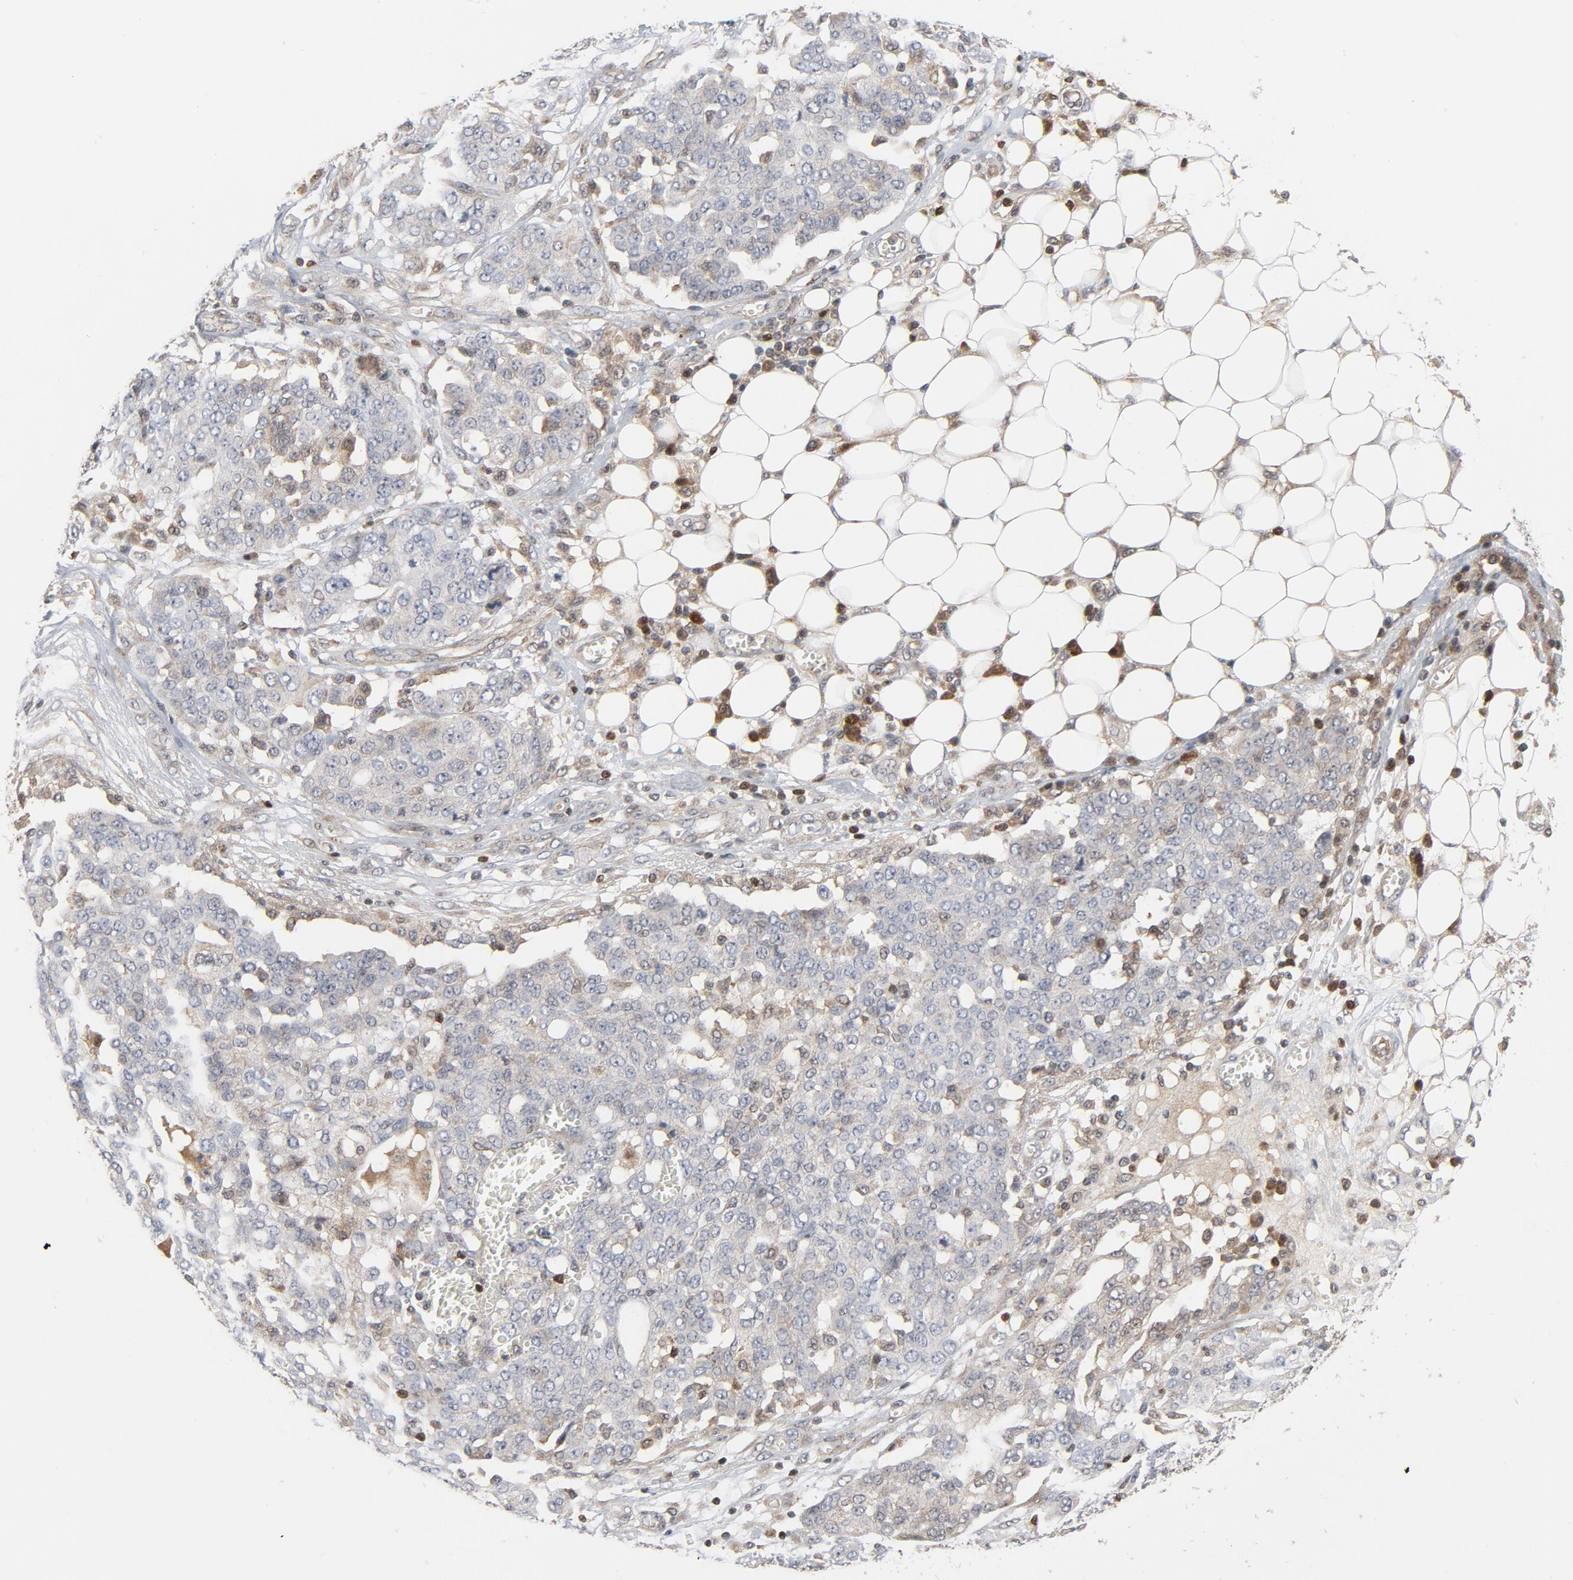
{"staining": {"intensity": "weak", "quantity": "<25%", "location": "cytoplasmic/membranous"}, "tissue": "ovarian cancer", "cell_type": "Tumor cells", "image_type": "cancer", "snomed": [{"axis": "morphology", "description": "Cystadenocarcinoma, serous, NOS"}, {"axis": "topography", "description": "Soft tissue"}, {"axis": "topography", "description": "Ovary"}], "caption": "Immunohistochemical staining of ovarian serous cystadenocarcinoma demonstrates no significant positivity in tumor cells.", "gene": "TRADD", "patient": {"sex": "female", "age": 57}}